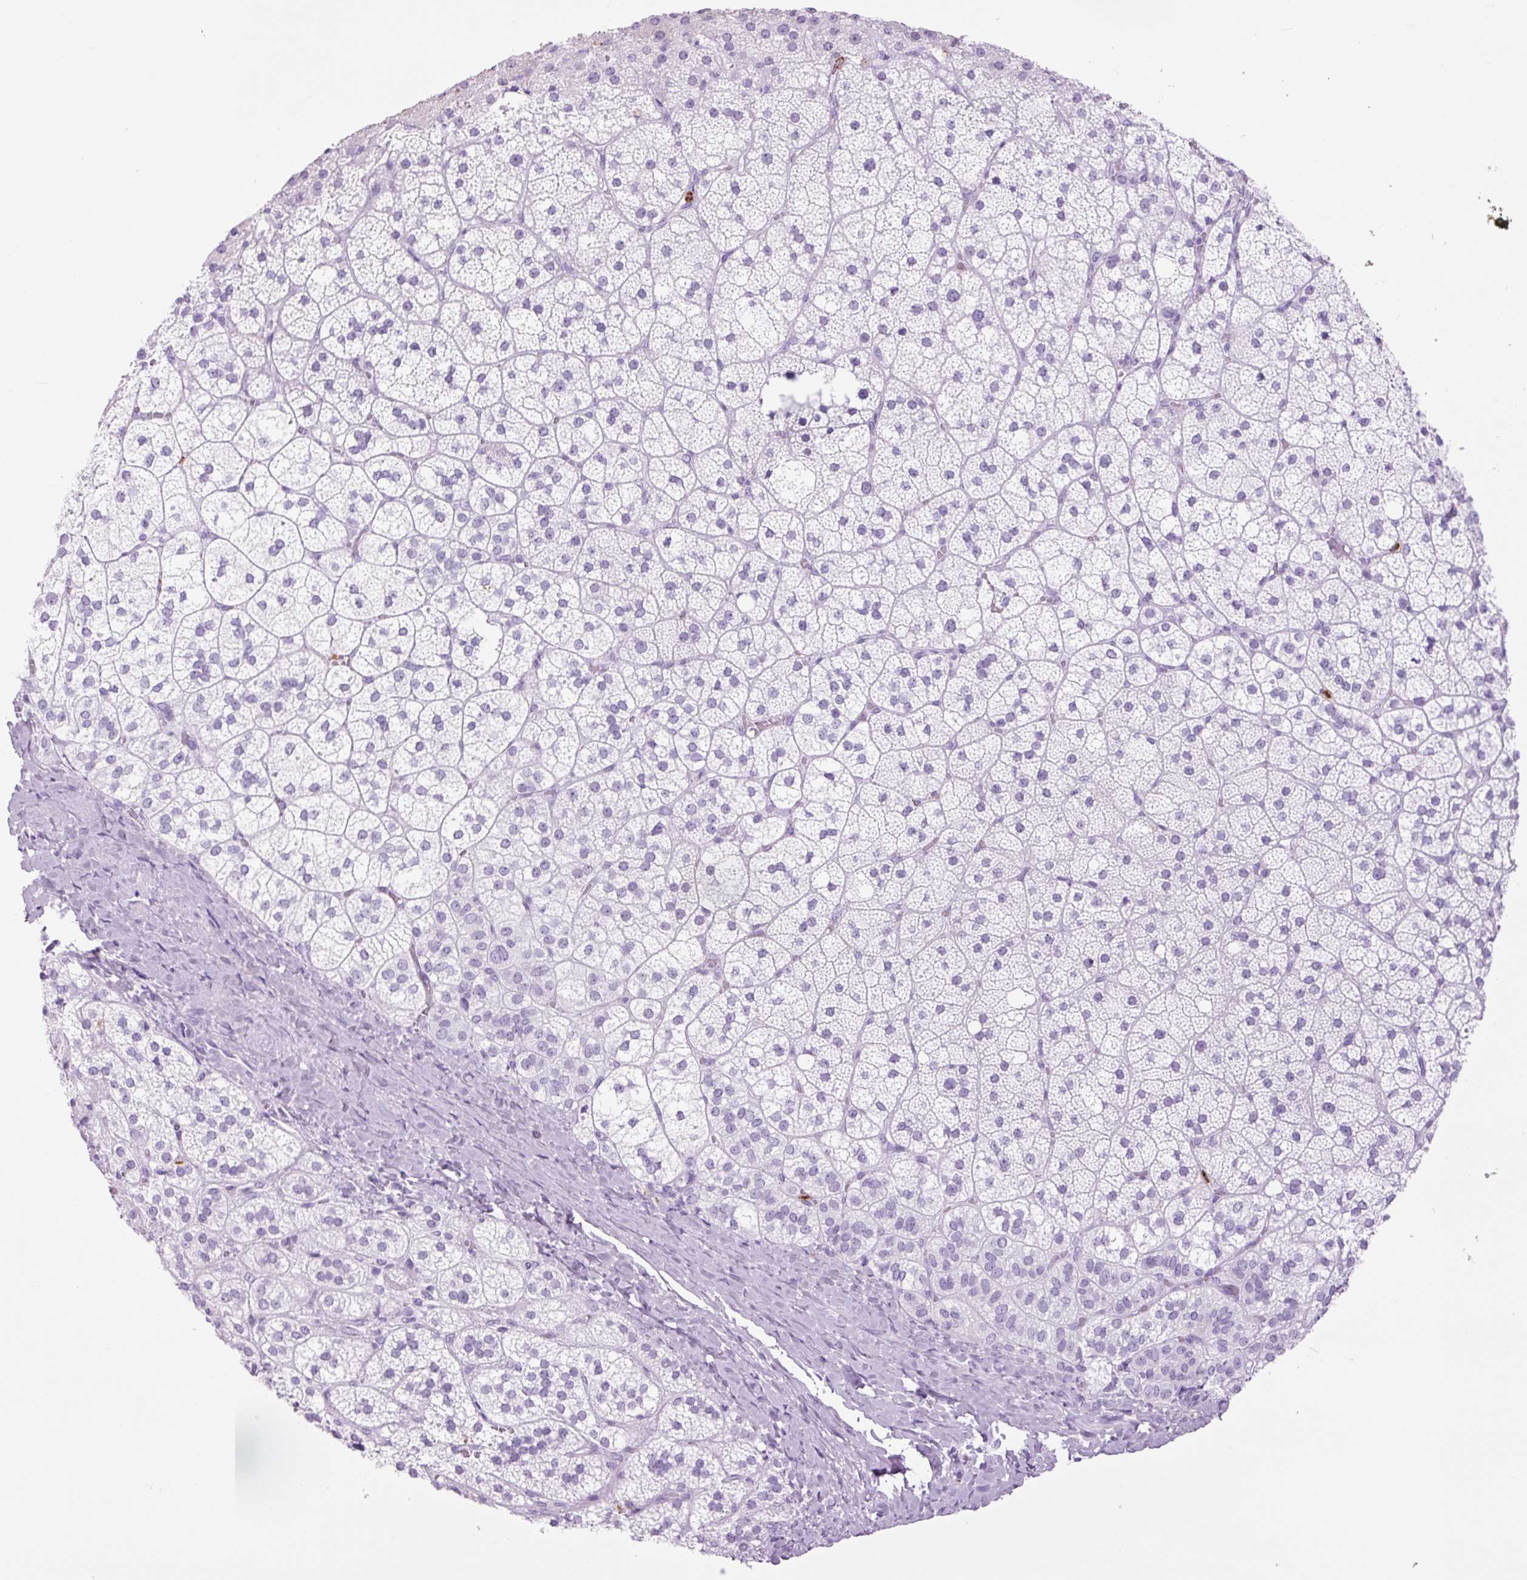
{"staining": {"intensity": "negative", "quantity": "none", "location": "none"}, "tissue": "adrenal gland", "cell_type": "Glandular cells", "image_type": "normal", "snomed": [{"axis": "morphology", "description": "Normal tissue, NOS"}, {"axis": "topography", "description": "Adrenal gland"}], "caption": "A high-resolution image shows immunohistochemistry staining of unremarkable adrenal gland, which shows no significant positivity in glandular cells.", "gene": "LYZ", "patient": {"sex": "male", "age": 53}}